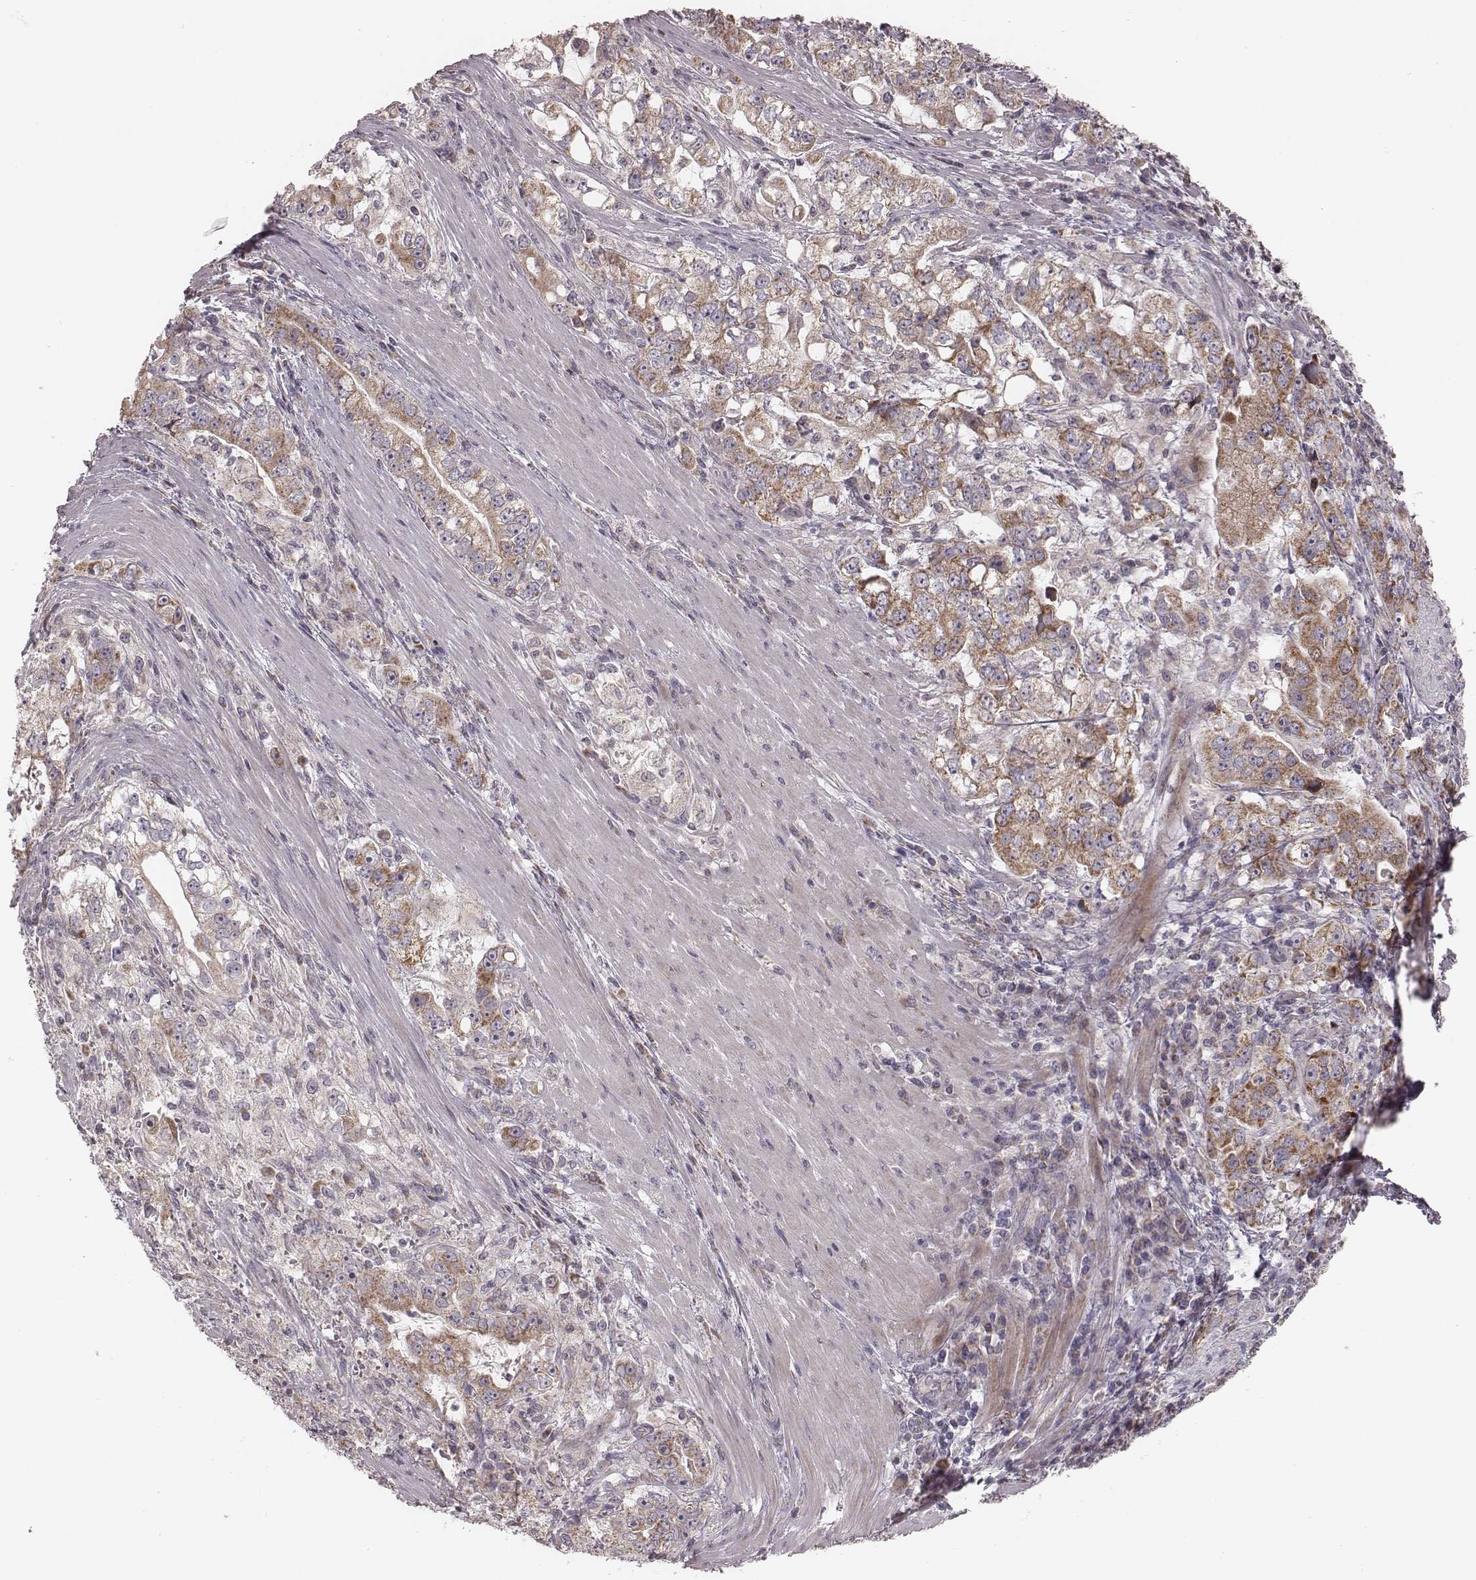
{"staining": {"intensity": "weak", "quantity": ">75%", "location": "cytoplasmic/membranous"}, "tissue": "stomach cancer", "cell_type": "Tumor cells", "image_type": "cancer", "snomed": [{"axis": "morphology", "description": "Adenocarcinoma, NOS"}, {"axis": "topography", "description": "Stomach, lower"}], "caption": "Immunohistochemical staining of human adenocarcinoma (stomach) displays low levels of weak cytoplasmic/membranous protein positivity in approximately >75% of tumor cells.", "gene": "MRPS27", "patient": {"sex": "female", "age": 72}}